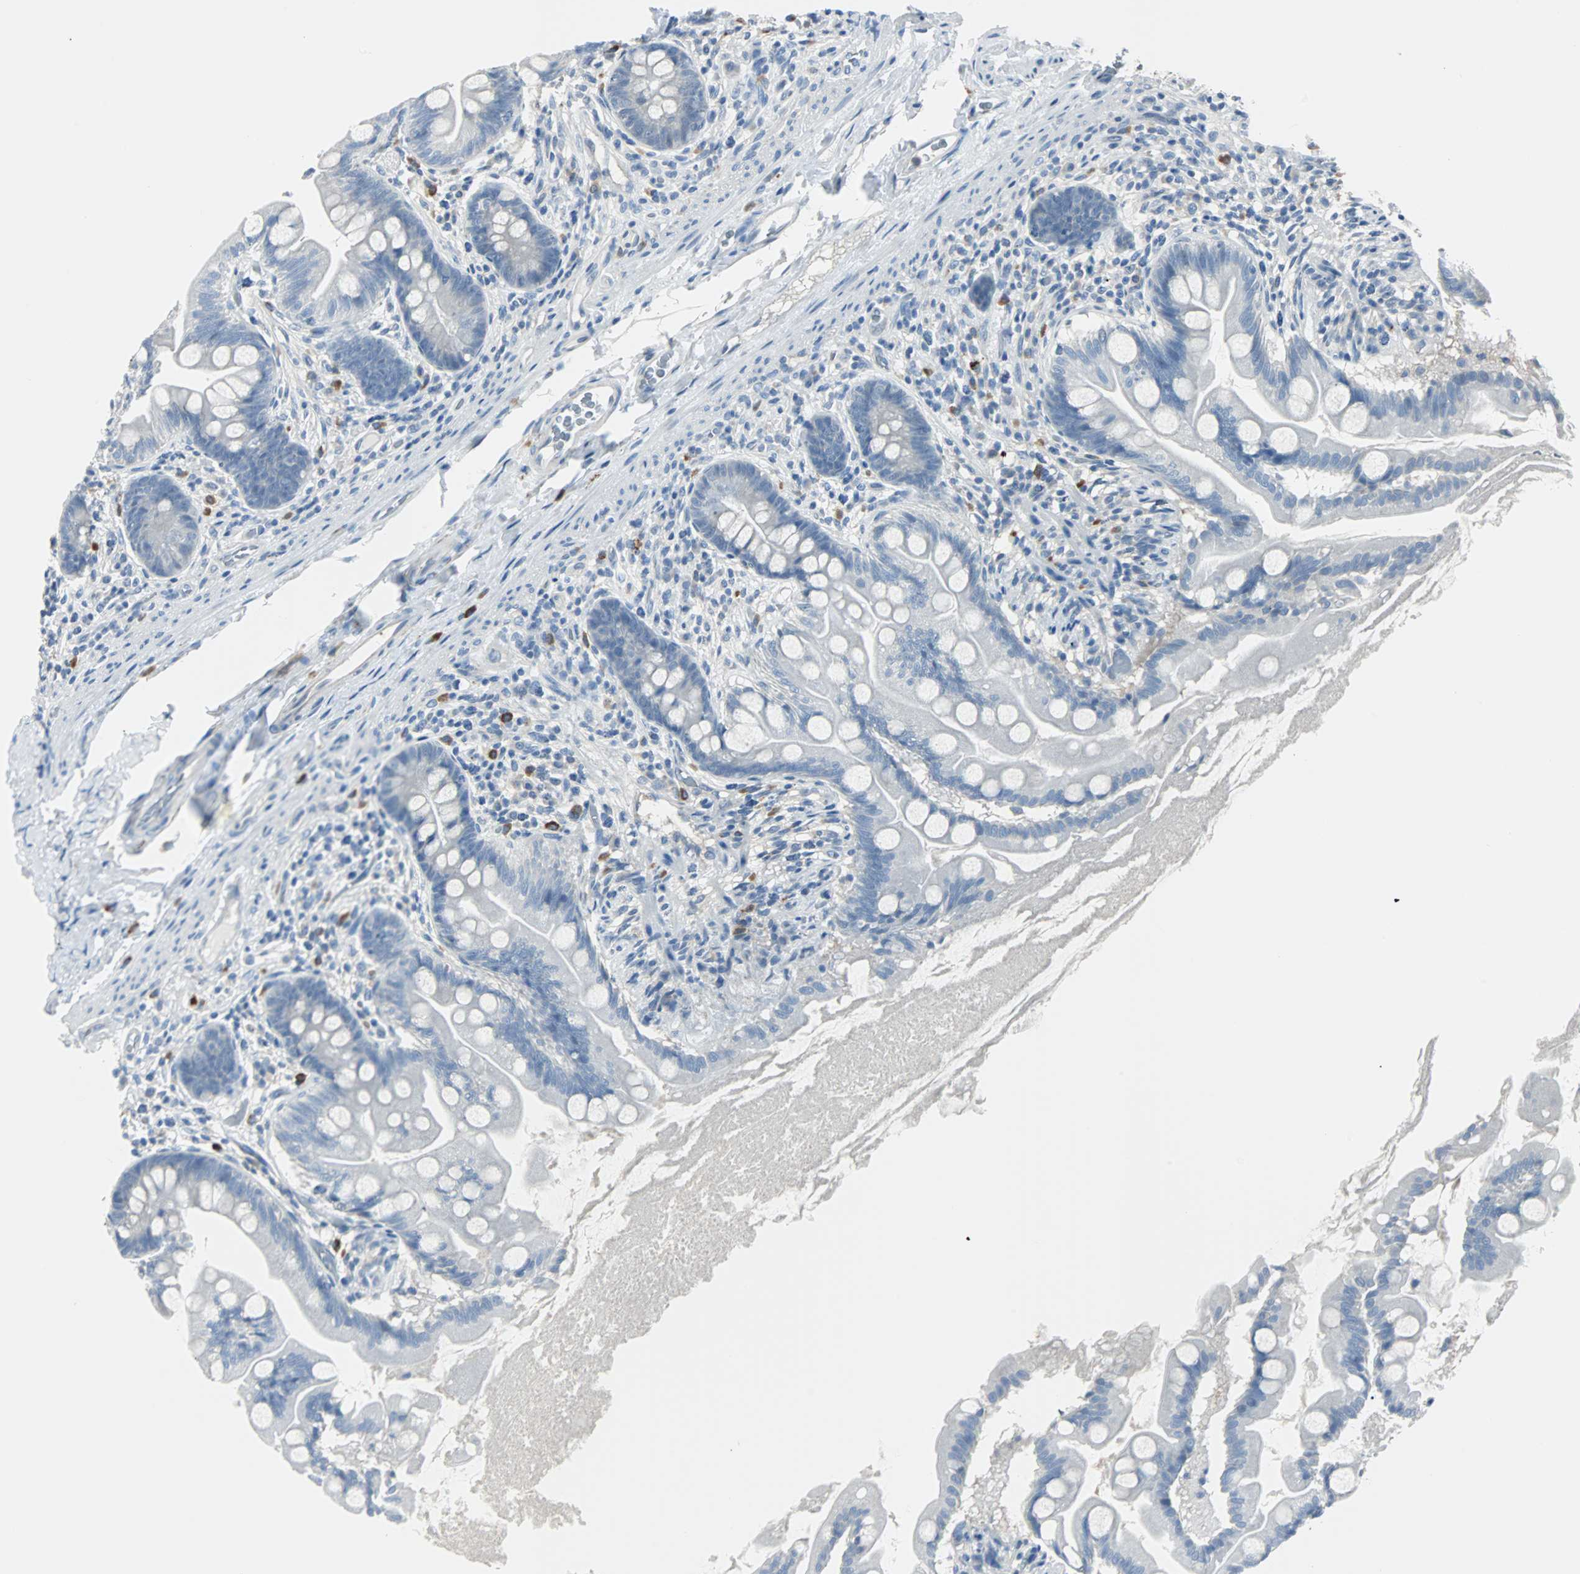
{"staining": {"intensity": "negative", "quantity": "none", "location": "none"}, "tissue": "small intestine", "cell_type": "Glandular cells", "image_type": "normal", "snomed": [{"axis": "morphology", "description": "Normal tissue, NOS"}, {"axis": "topography", "description": "Small intestine"}], "caption": "Protein analysis of benign small intestine reveals no significant positivity in glandular cells.", "gene": "RASA1", "patient": {"sex": "female", "age": 56}}